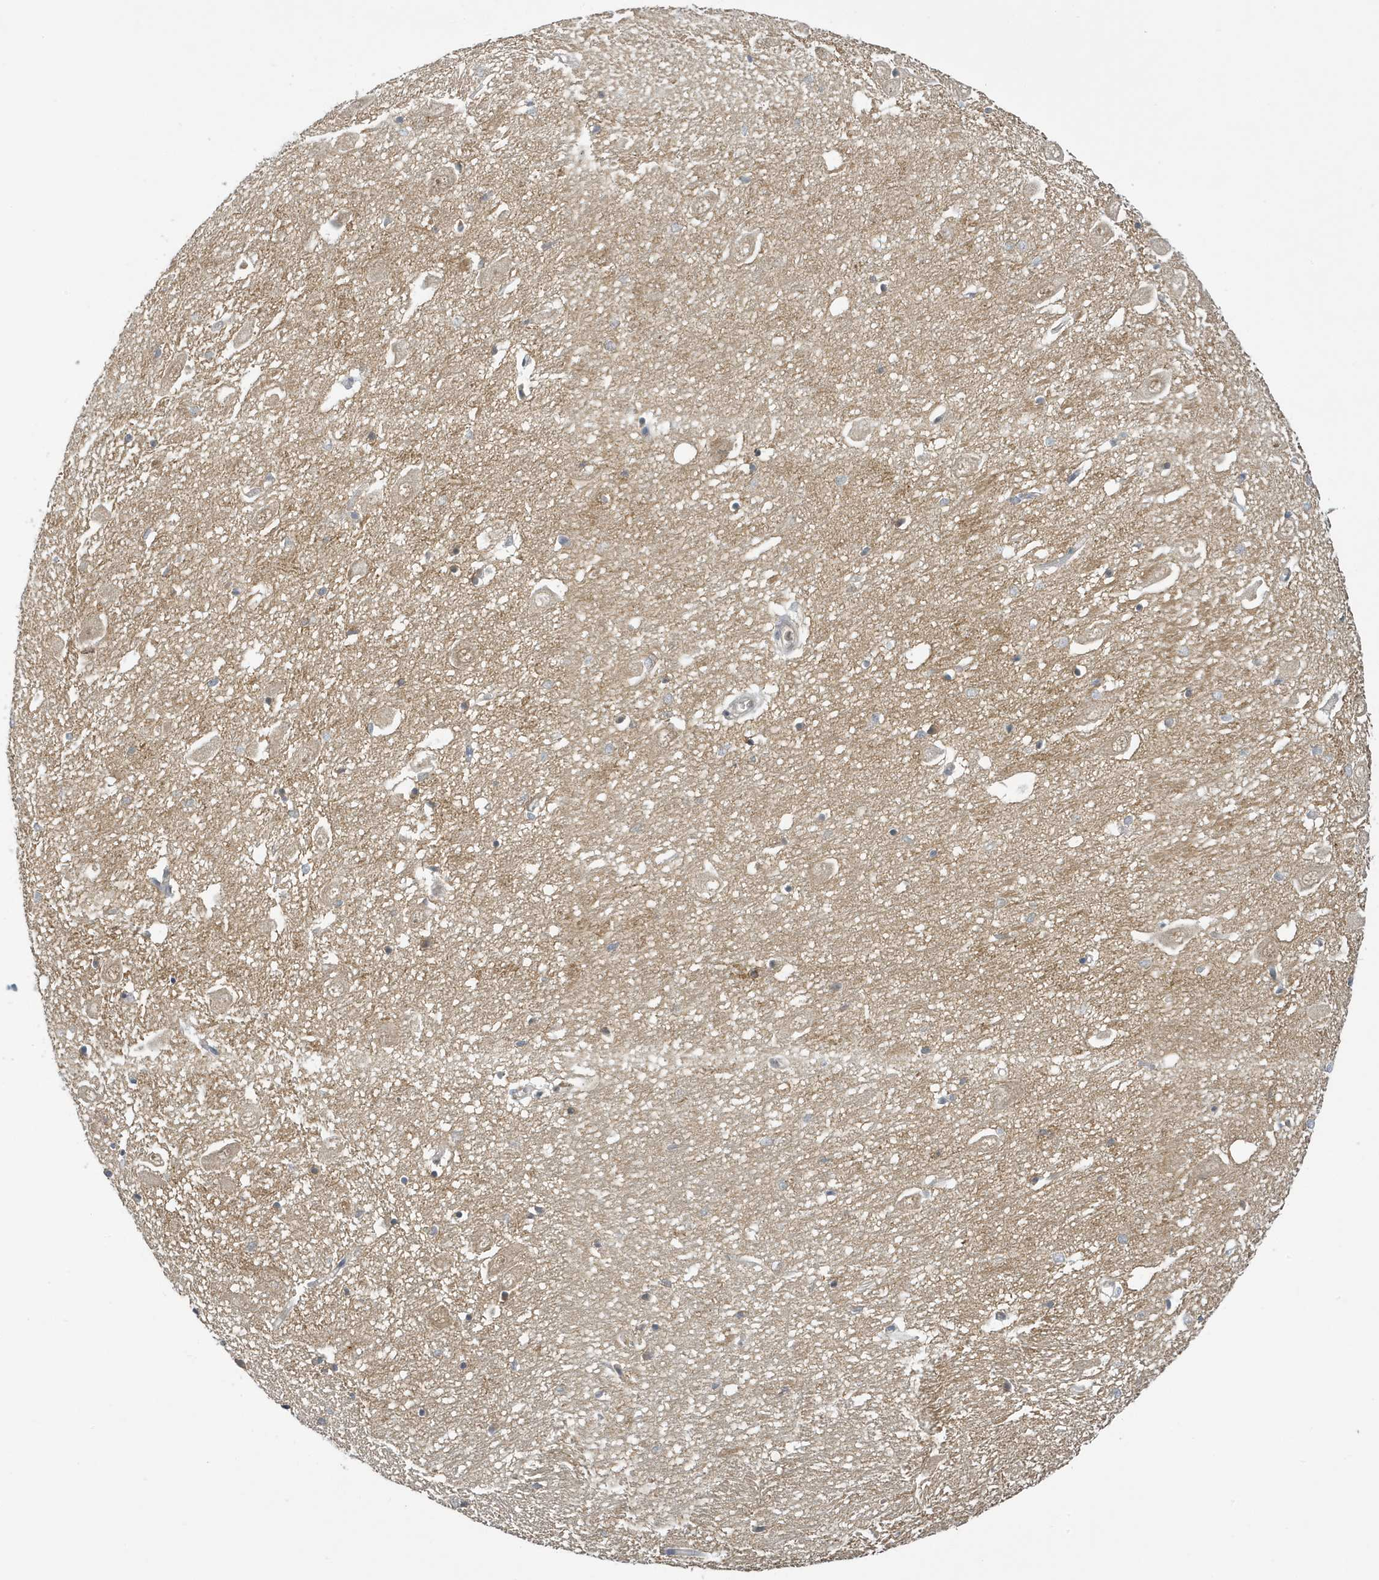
{"staining": {"intensity": "negative", "quantity": "none", "location": "none"}, "tissue": "hippocampus", "cell_type": "Glial cells", "image_type": "normal", "snomed": [{"axis": "morphology", "description": "Normal tissue, NOS"}, {"axis": "topography", "description": "Hippocampus"}], "caption": "Immunohistochemistry (IHC) of normal human hippocampus reveals no expression in glial cells. (DAB (3,3'-diaminobenzidine) immunohistochemistry (IHC), high magnification).", "gene": "NCOA7", "patient": {"sex": "female", "age": 64}}